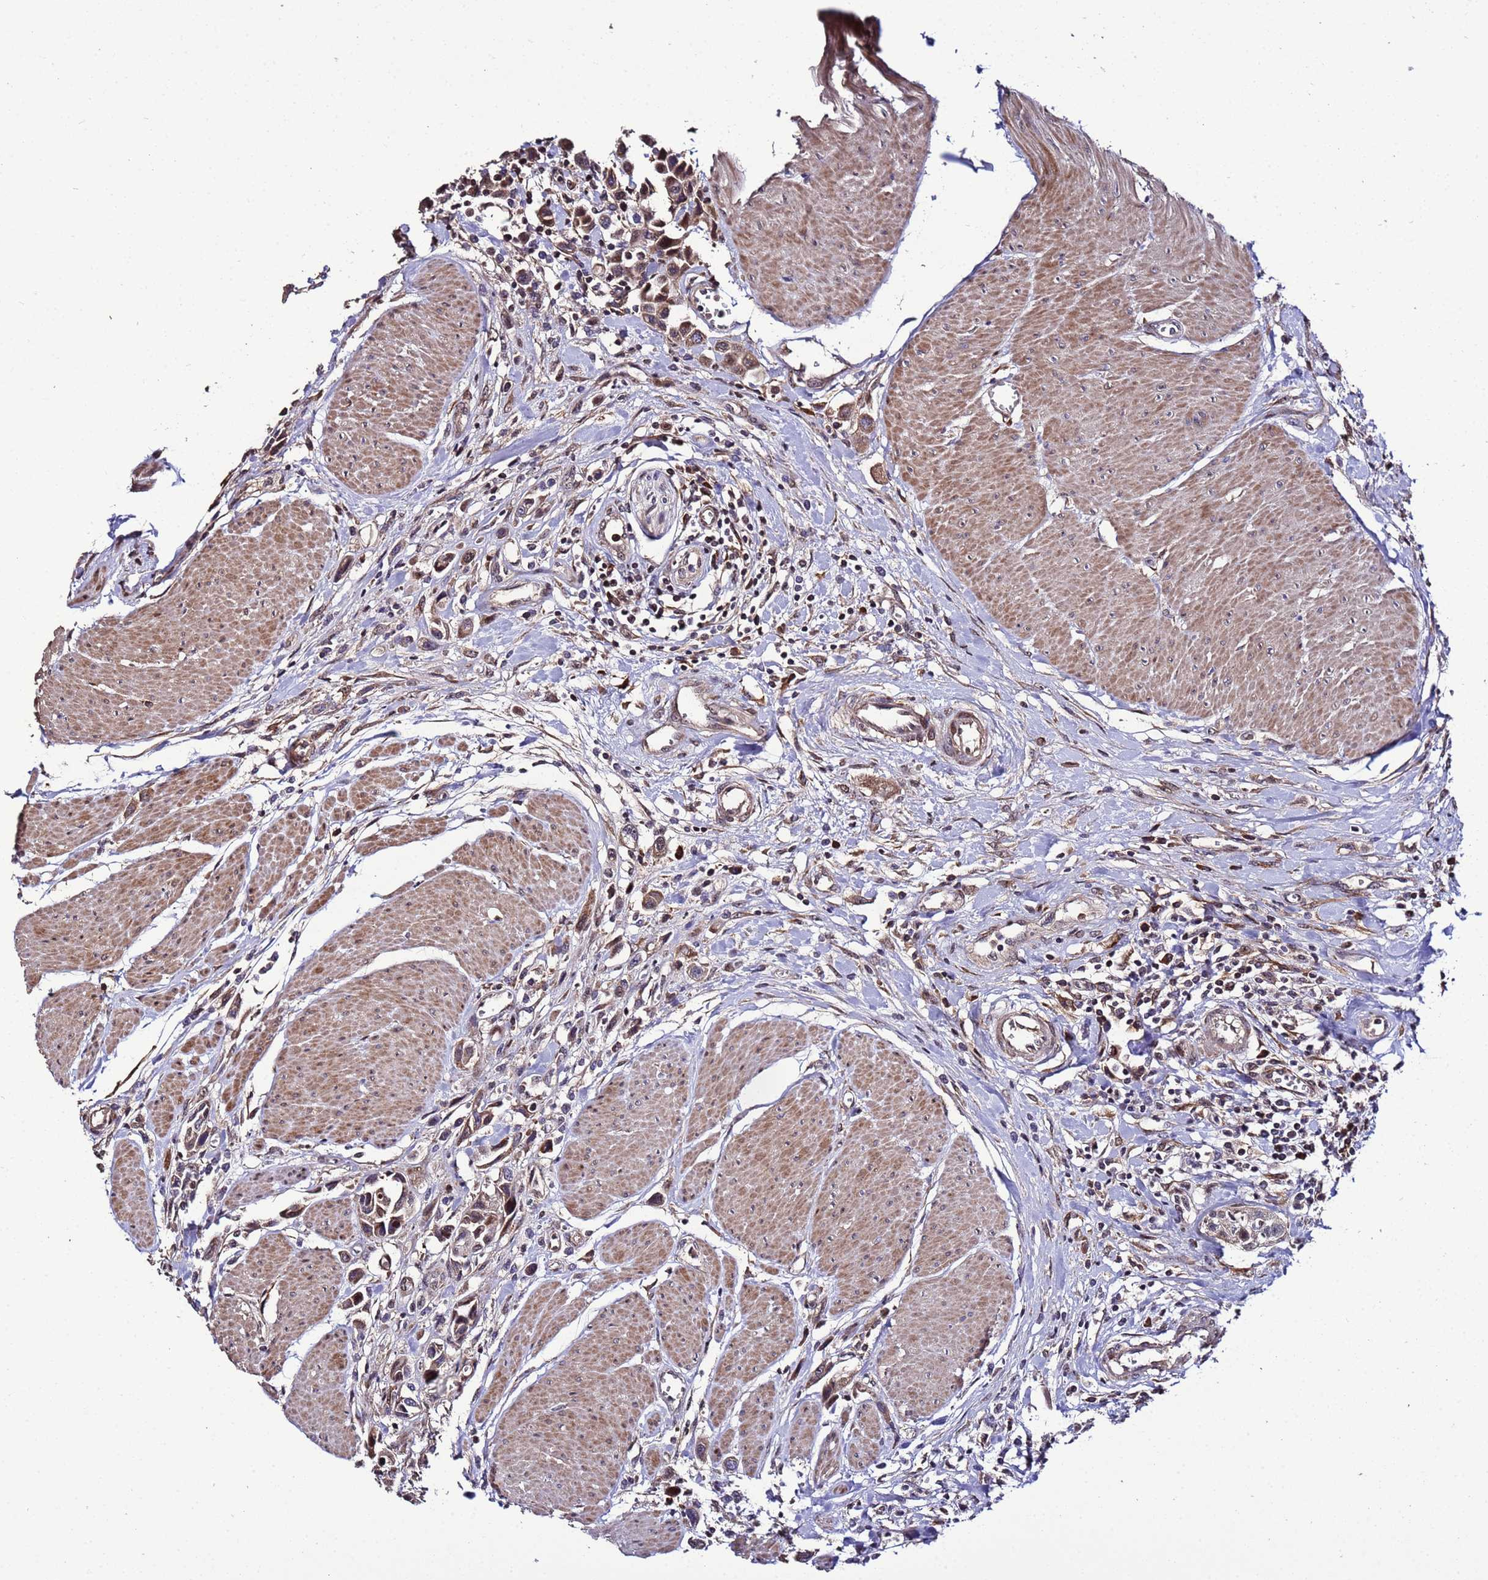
{"staining": {"intensity": "moderate", "quantity": ">75%", "location": "cytoplasmic/membranous,nuclear"}, "tissue": "urothelial cancer", "cell_type": "Tumor cells", "image_type": "cancer", "snomed": [{"axis": "morphology", "description": "Urothelial carcinoma, High grade"}, {"axis": "topography", "description": "Urinary bladder"}], "caption": "Tumor cells exhibit medium levels of moderate cytoplasmic/membranous and nuclear positivity in about >75% of cells in urothelial carcinoma (high-grade).", "gene": "WNK4", "patient": {"sex": "male", "age": 50}}